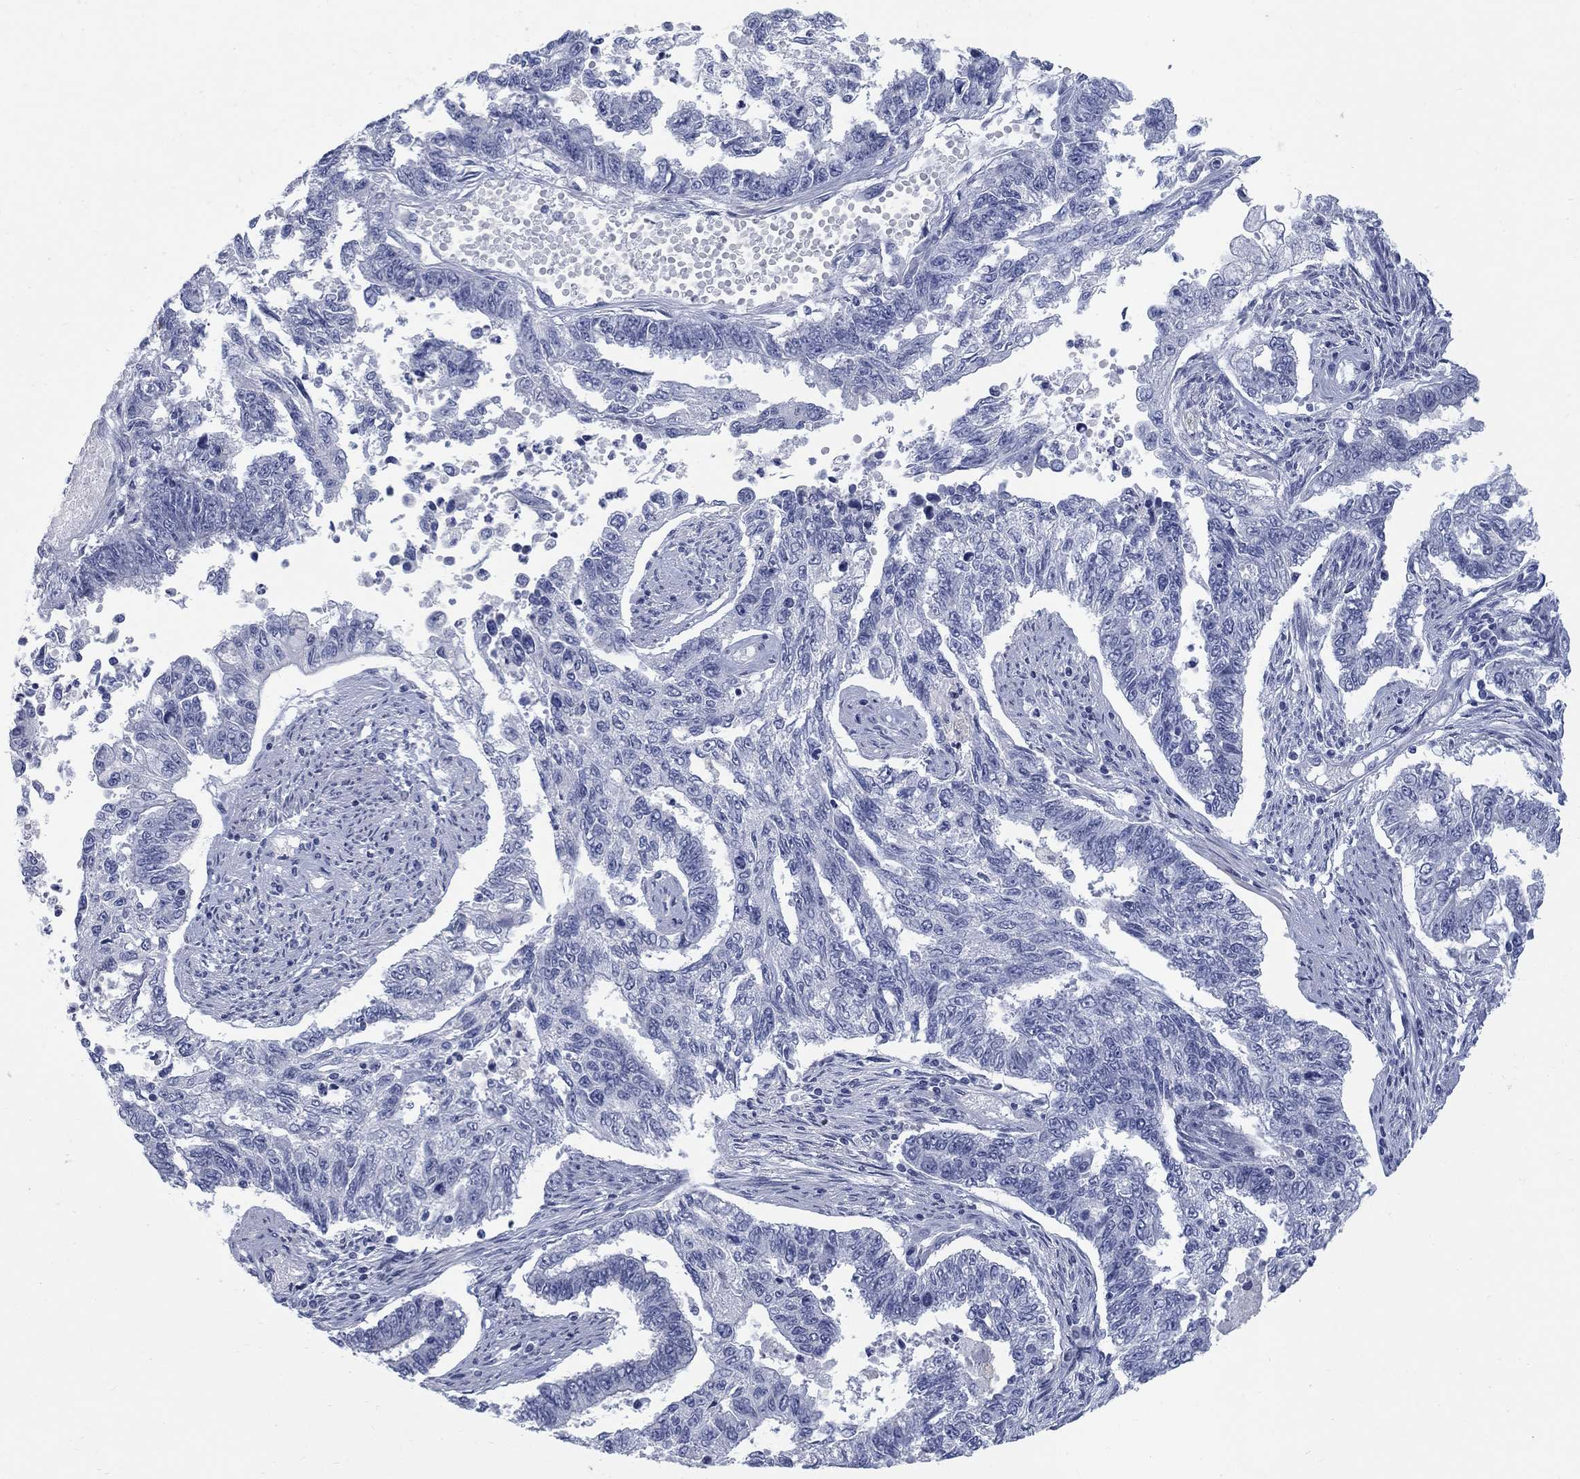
{"staining": {"intensity": "negative", "quantity": "none", "location": "none"}, "tissue": "endometrial cancer", "cell_type": "Tumor cells", "image_type": "cancer", "snomed": [{"axis": "morphology", "description": "Adenocarcinoma, NOS"}, {"axis": "topography", "description": "Uterus"}], "caption": "The photomicrograph exhibits no significant expression in tumor cells of endometrial cancer.", "gene": "RFTN2", "patient": {"sex": "female", "age": 59}}